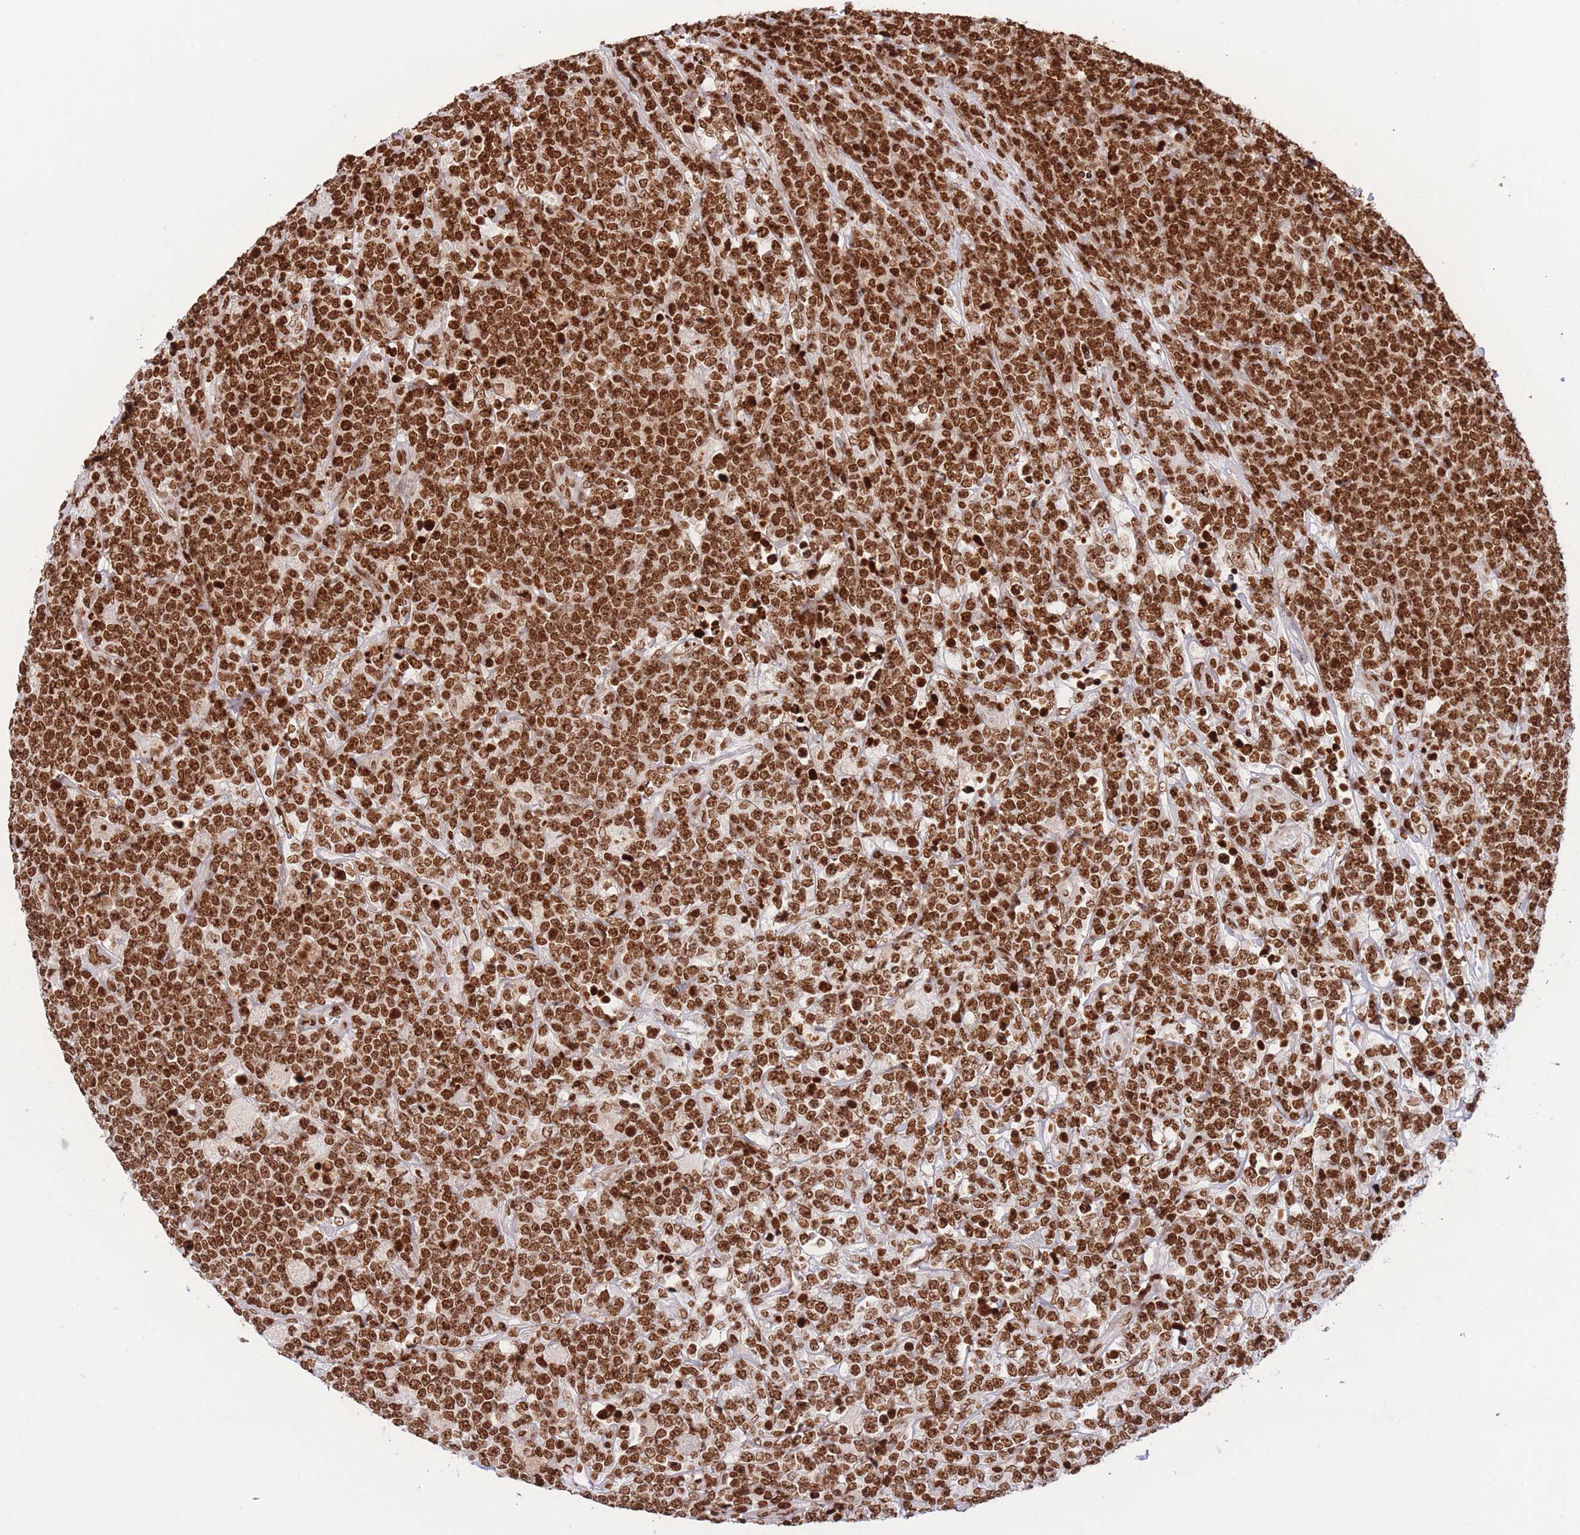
{"staining": {"intensity": "strong", "quantity": ">75%", "location": "nuclear"}, "tissue": "lymphoma", "cell_type": "Tumor cells", "image_type": "cancer", "snomed": [{"axis": "morphology", "description": "Malignant lymphoma, non-Hodgkin's type, High grade"}, {"axis": "topography", "description": "Small intestine"}], "caption": "This is an image of IHC staining of high-grade malignant lymphoma, non-Hodgkin's type, which shows strong expression in the nuclear of tumor cells.", "gene": "H2BC11", "patient": {"sex": "male", "age": 8}}